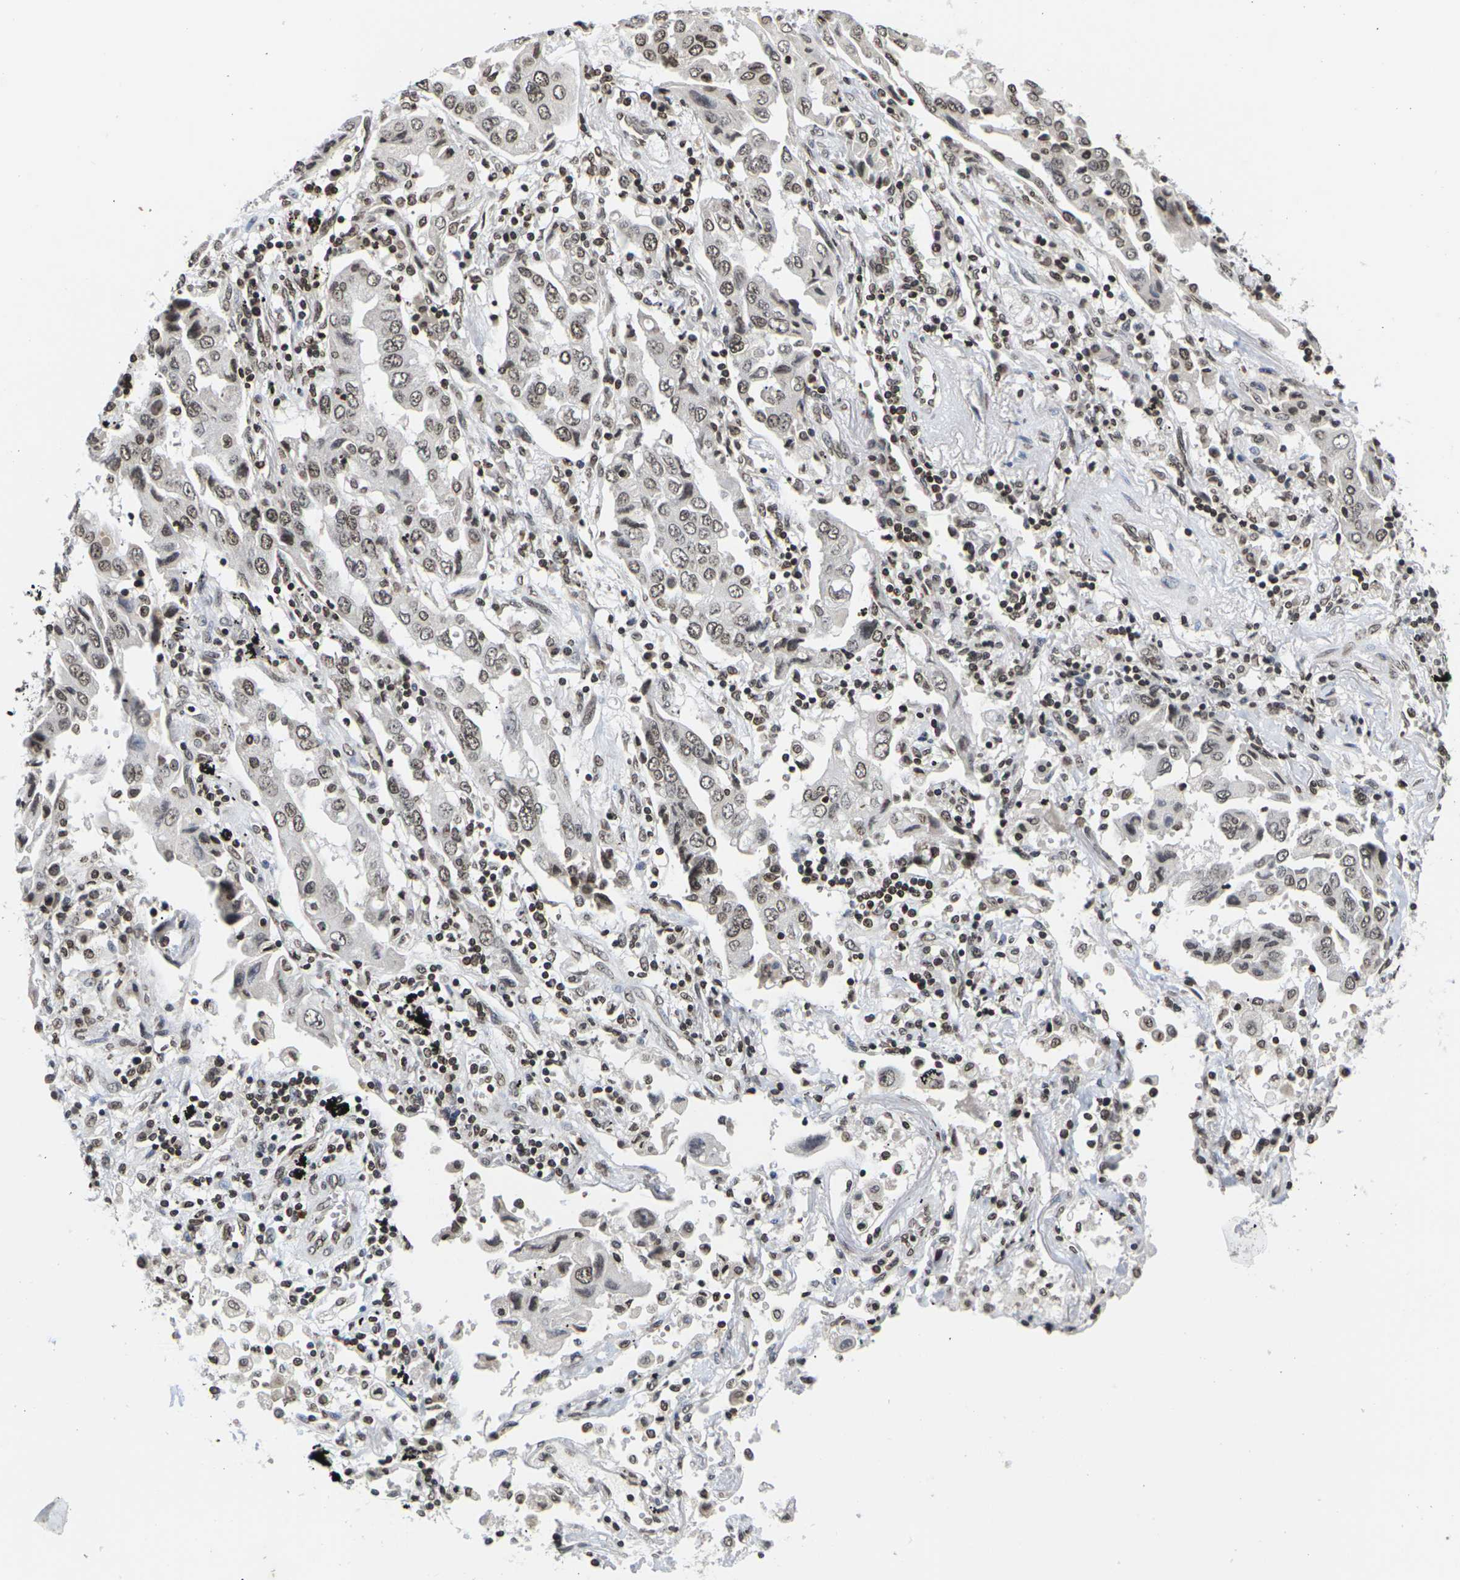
{"staining": {"intensity": "moderate", "quantity": ">75%", "location": "nuclear"}, "tissue": "lung cancer", "cell_type": "Tumor cells", "image_type": "cancer", "snomed": [{"axis": "morphology", "description": "Adenocarcinoma, NOS"}, {"axis": "topography", "description": "Lung"}], "caption": "Human lung cancer stained for a protein (brown) displays moderate nuclear positive expression in approximately >75% of tumor cells.", "gene": "ETV5", "patient": {"sex": "female", "age": 65}}